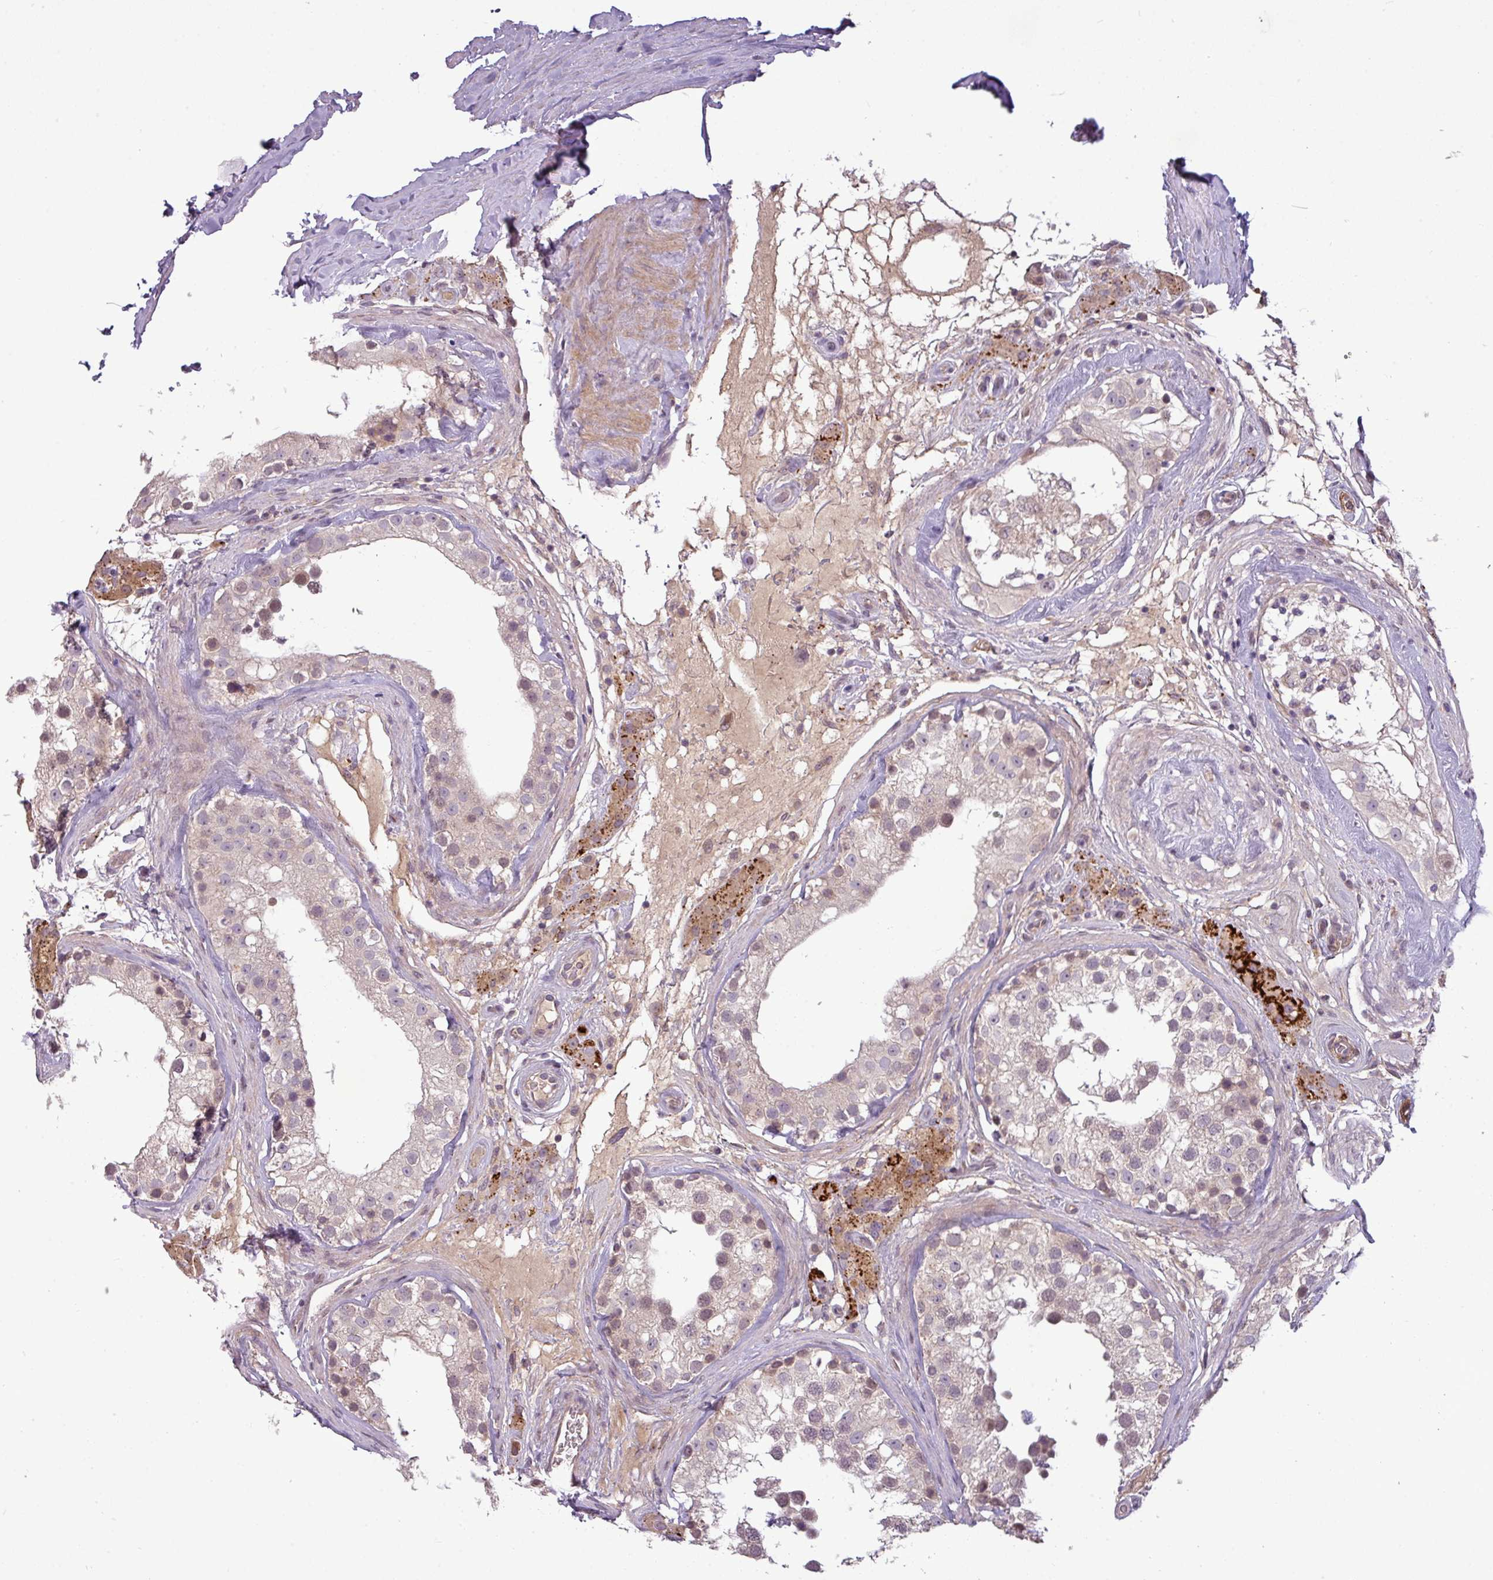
{"staining": {"intensity": "weak", "quantity": "25%-75%", "location": "cytoplasmic/membranous"}, "tissue": "testis", "cell_type": "Cells in seminiferous ducts", "image_type": "normal", "snomed": [{"axis": "morphology", "description": "Normal tissue, NOS"}, {"axis": "topography", "description": "Testis"}], "caption": "A histopathology image showing weak cytoplasmic/membranous staining in about 25%-75% of cells in seminiferous ducts in benign testis, as visualized by brown immunohistochemical staining.", "gene": "ZNF35", "patient": {"sex": "male", "age": 46}}